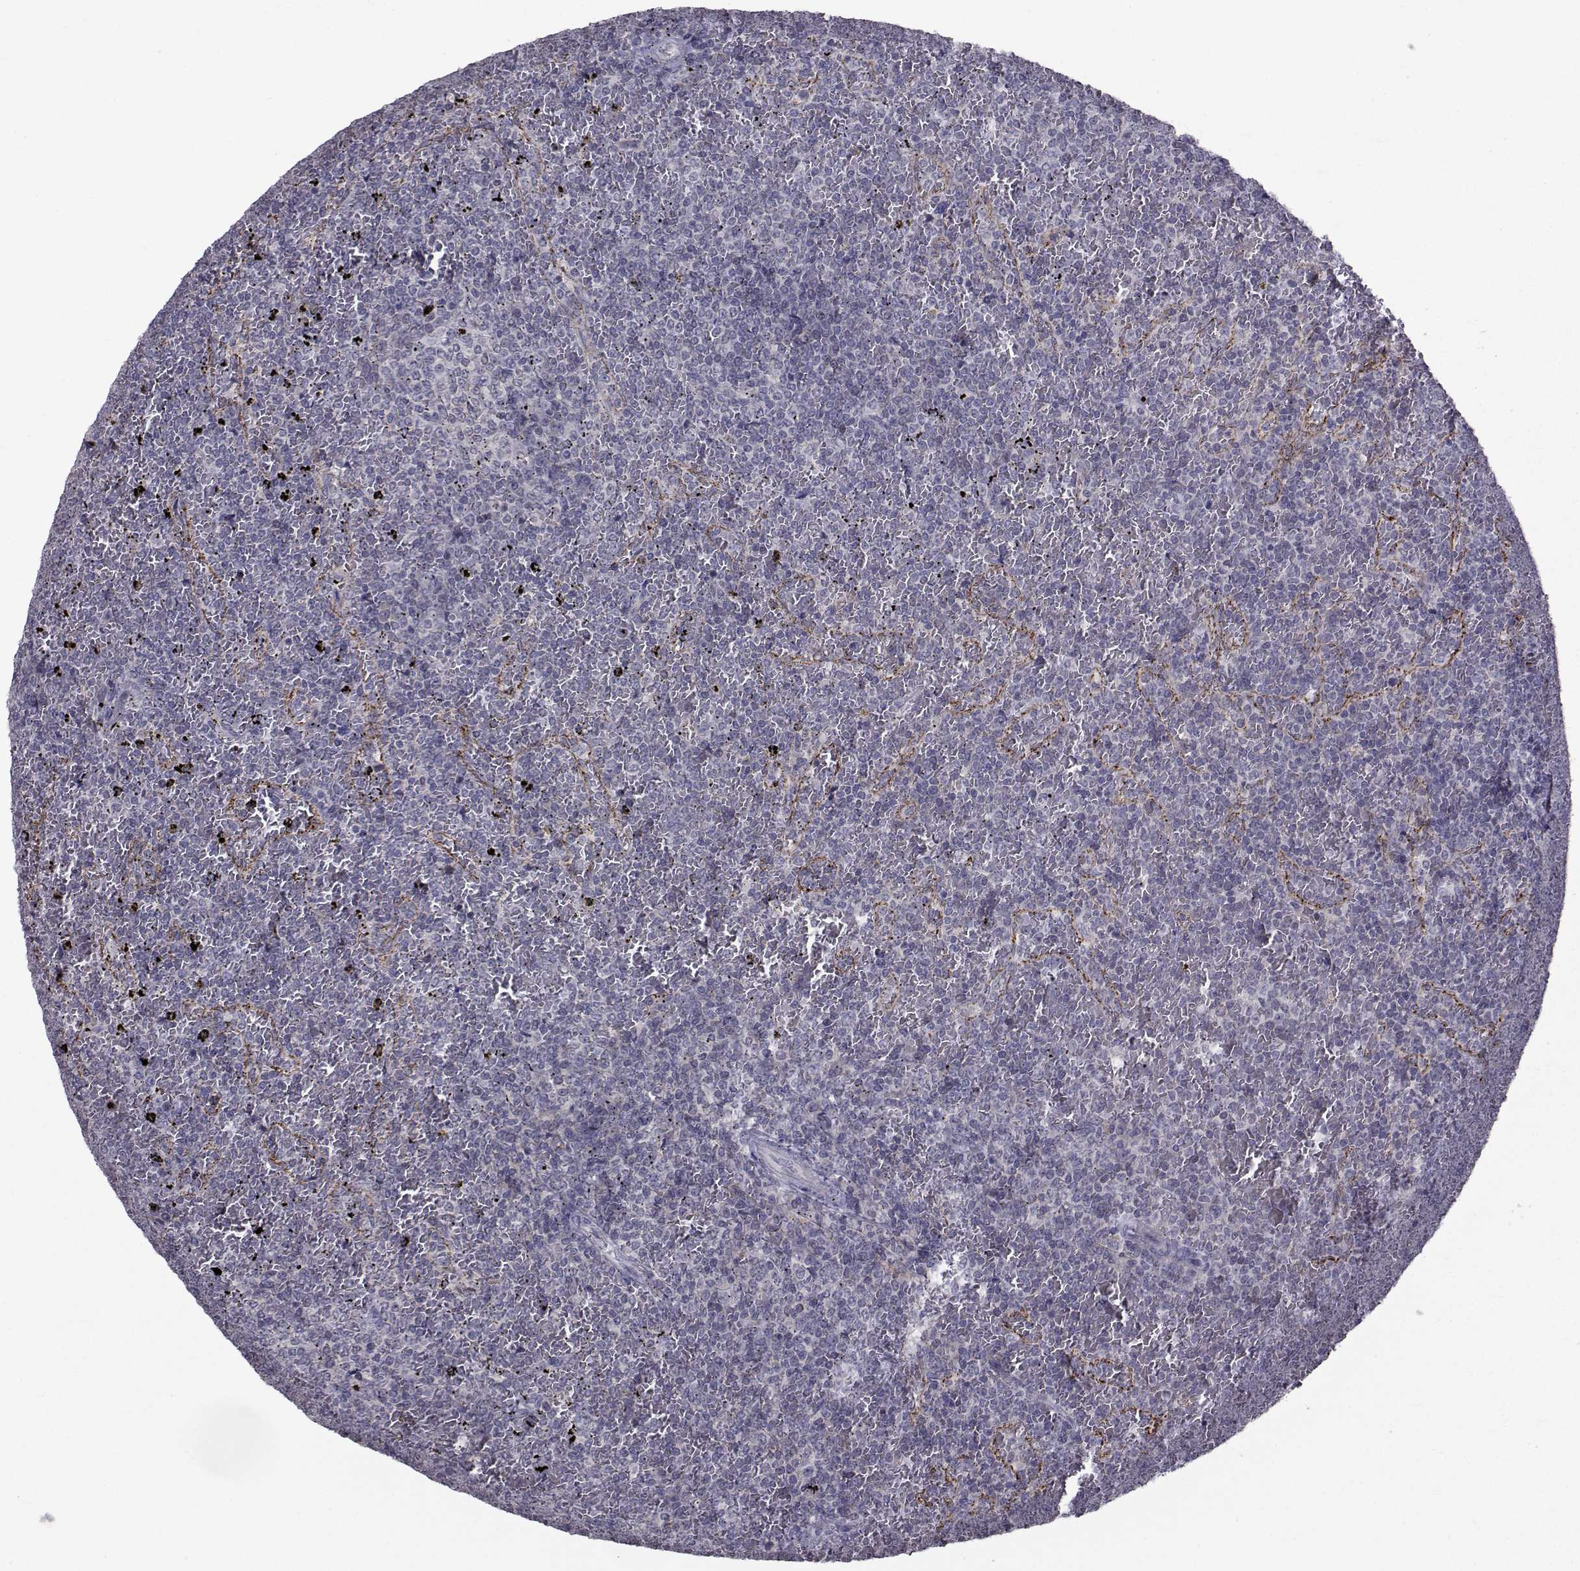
{"staining": {"intensity": "negative", "quantity": "none", "location": "none"}, "tissue": "lymphoma", "cell_type": "Tumor cells", "image_type": "cancer", "snomed": [{"axis": "morphology", "description": "Malignant lymphoma, non-Hodgkin's type, Low grade"}, {"axis": "topography", "description": "Spleen"}], "caption": "Immunohistochemistry photomicrograph of neoplastic tissue: lymphoma stained with DAB (3,3'-diaminobenzidine) shows no significant protein positivity in tumor cells. The staining is performed using DAB (3,3'-diaminobenzidine) brown chromogen with nuclei counter-stained in using hematoxylin.", "gene": "FDXR", "patient": {"sex": "female", "age": 77}}